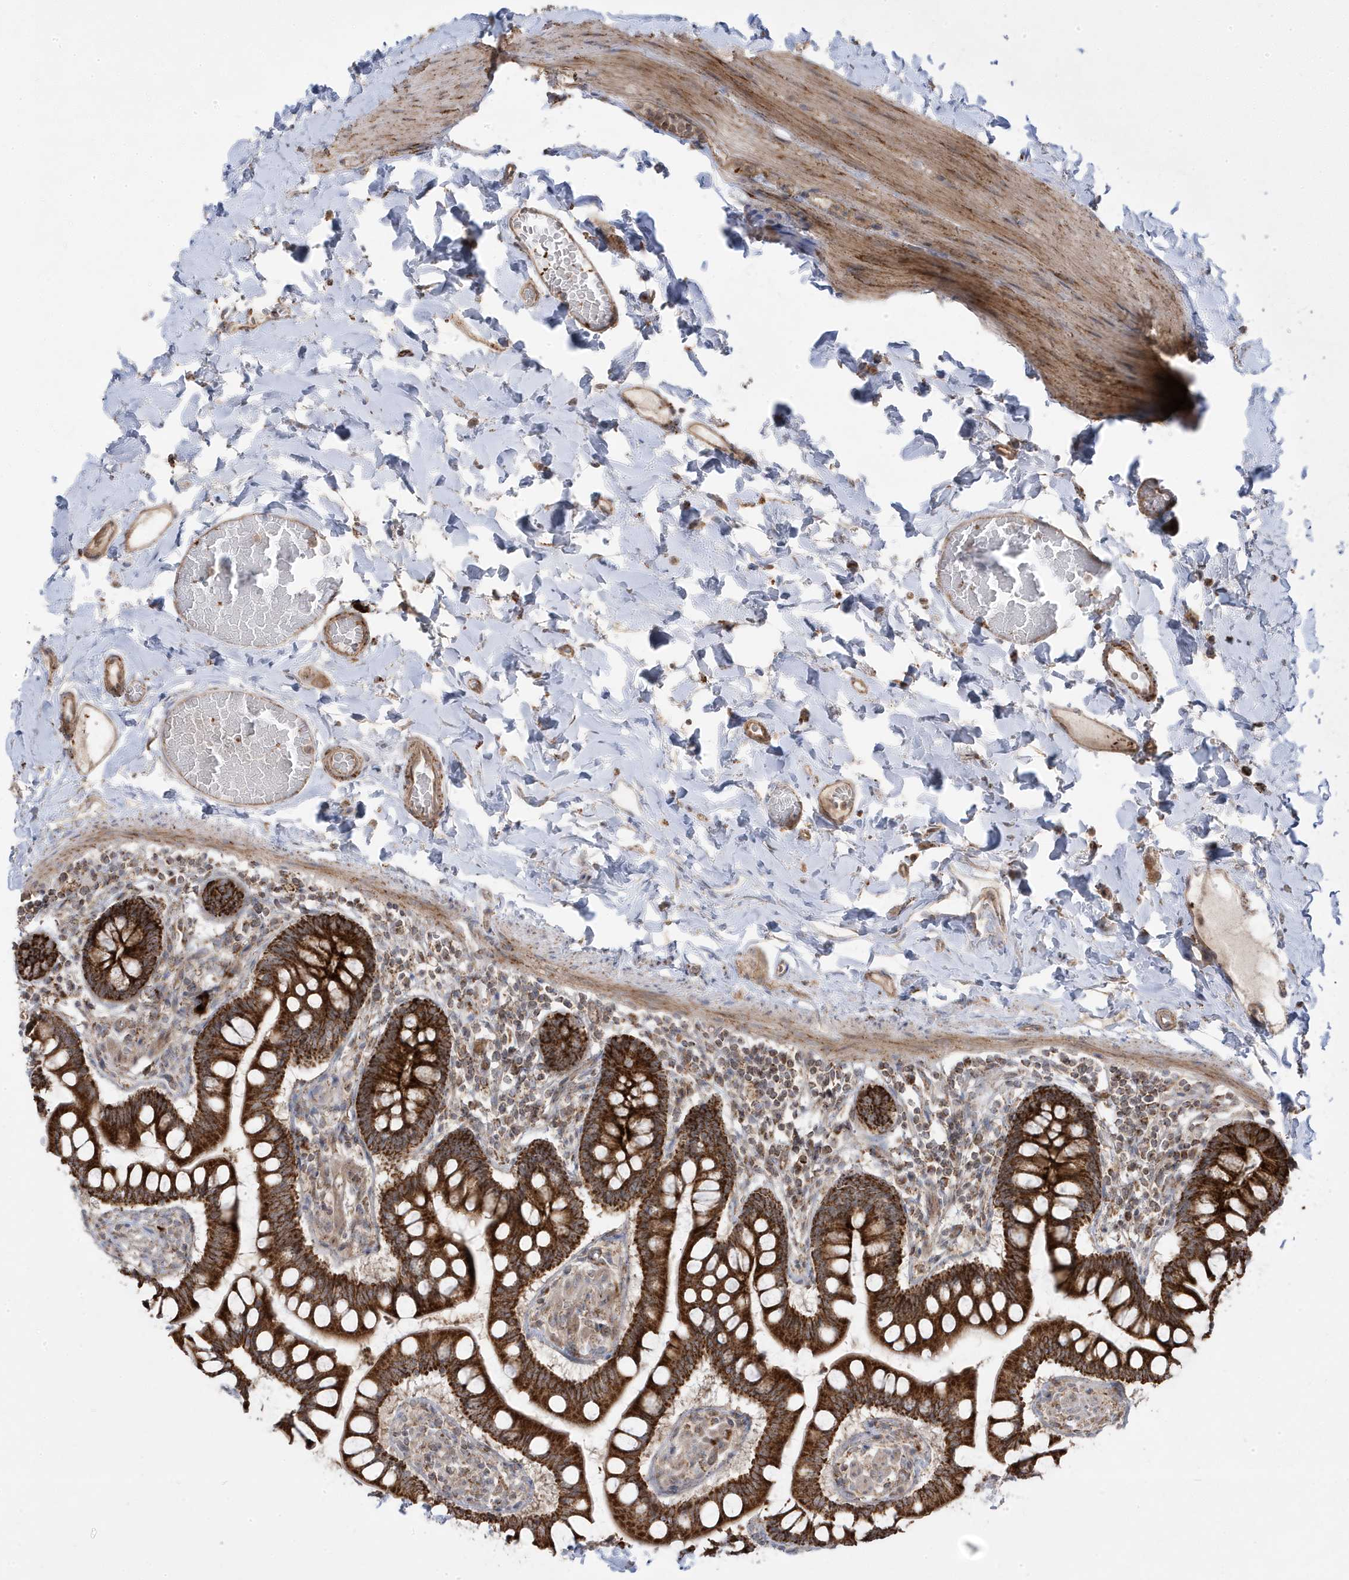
{"staining": {"intensity": "strong", "quantity": ">75%", "location": "cytoplasmic/membranous"}, "tissue": "small intestine", "cell_type": "Glandular cells", "image_type": "normal", "snomed": [{"axis": "morphology", "description": "Normal tissue, NOS"}, {"axis": "topography", "description": "Small intestine"}], "caption": "The histopathology image demonstrates staining of normal small intestine, revealing strong cytoplasmic/membranous protein positivity (brown color) within glandular cells.", "gene": "CLUAP1", "patient": {"sex": "male", "age": 41}}